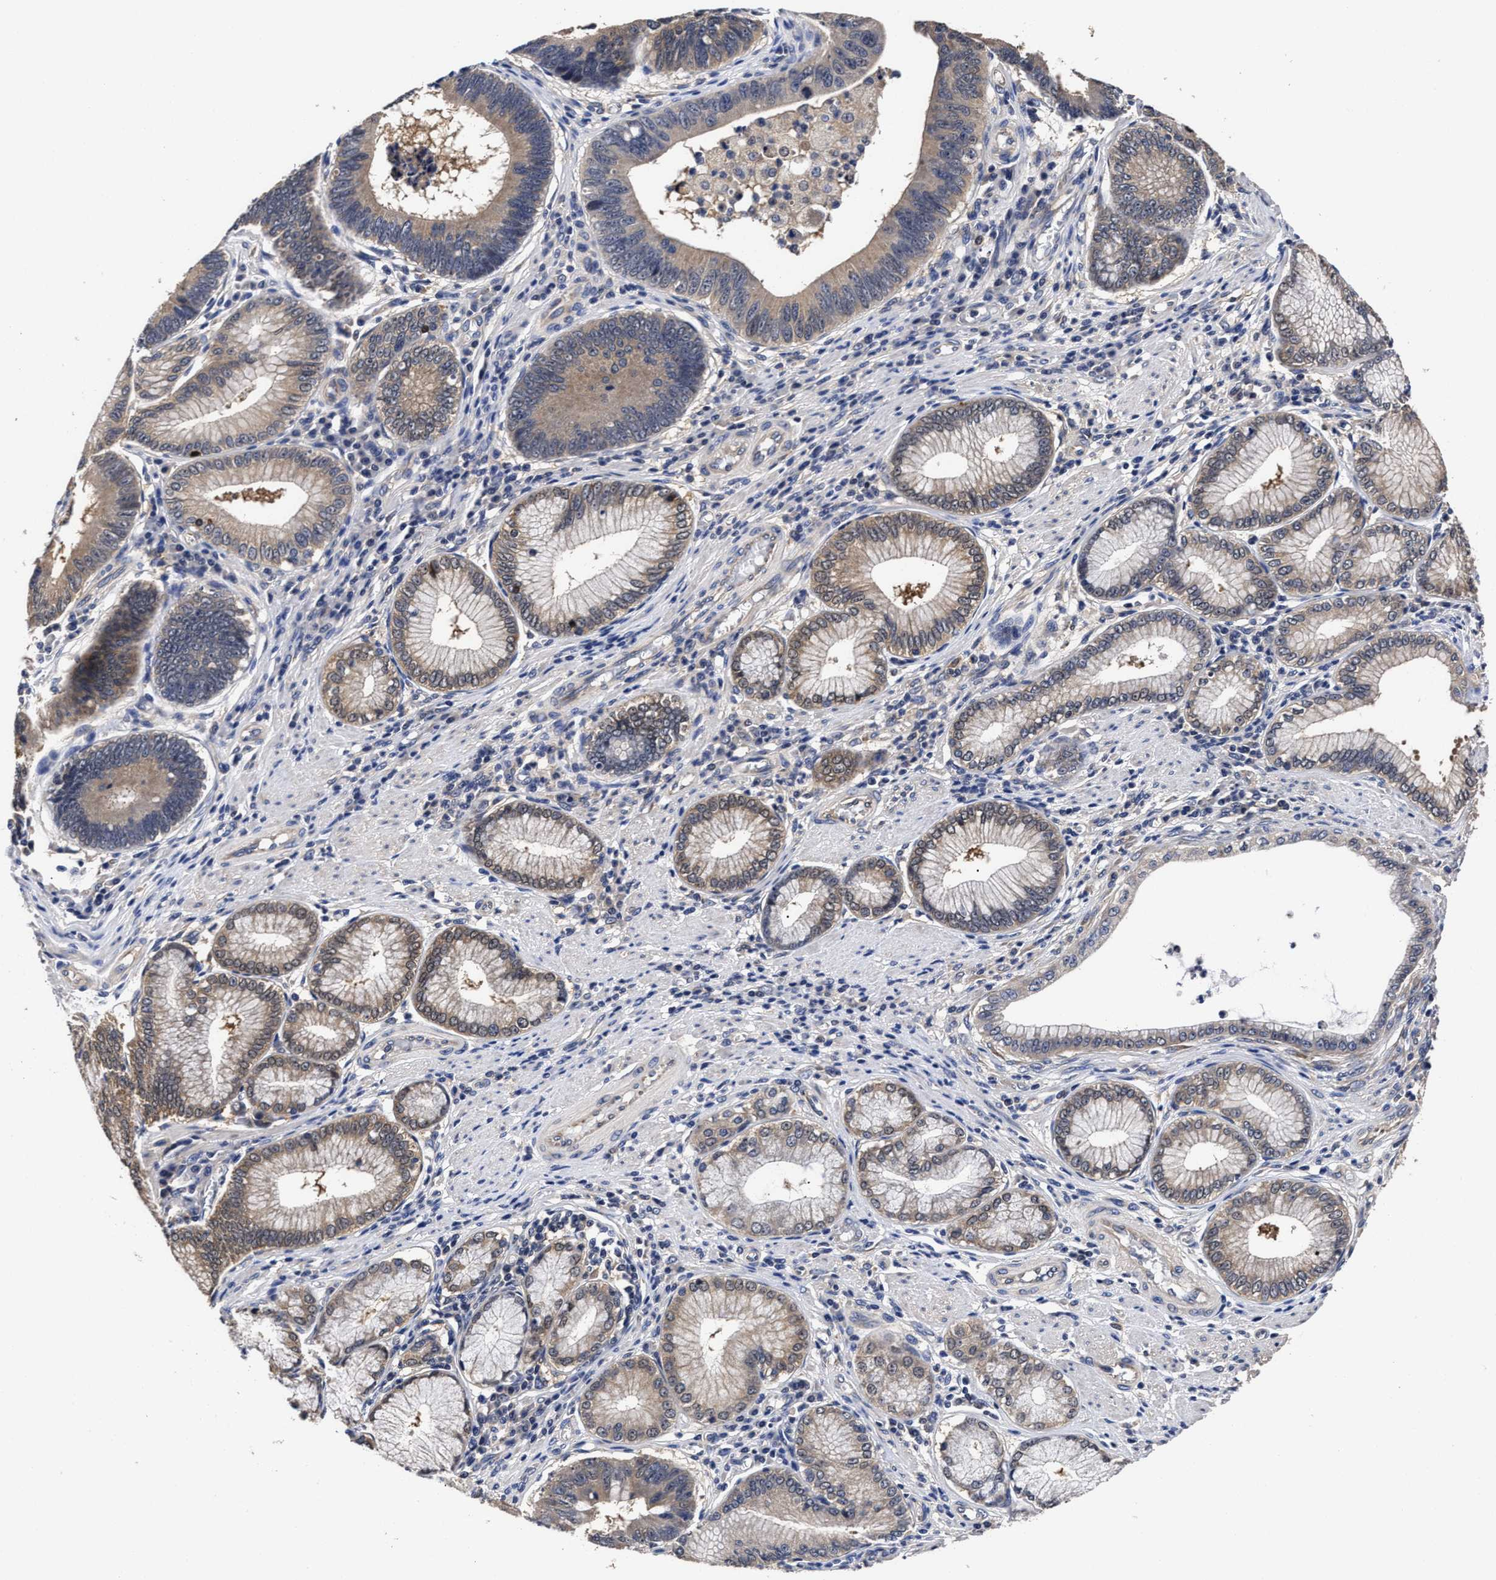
{"staining": {"intensity": "weak", "quantity": ">75%", "location": "cytoplasmic/membranous"}, "tissue": "stomach cancer", "cell_type": "Tumor cells", "image_type": "cancer", "snomed": [{"axis": "morphology", "description": "Adenocarcinoma, NOS"}, {"axis": "topography", "description": "Stomach"}], "caption": "High-magnification brightfield microscopy of adenocarcinoma (stomach) stained with DAB (brown) and counterstained with hematoxylin (blue). tumor cells exhibit weak cytoplasmic/membranous expression is identified in about>75% of cells.", "gene": "SOCS5", "patient": {"sex": "male", "age": 59}}